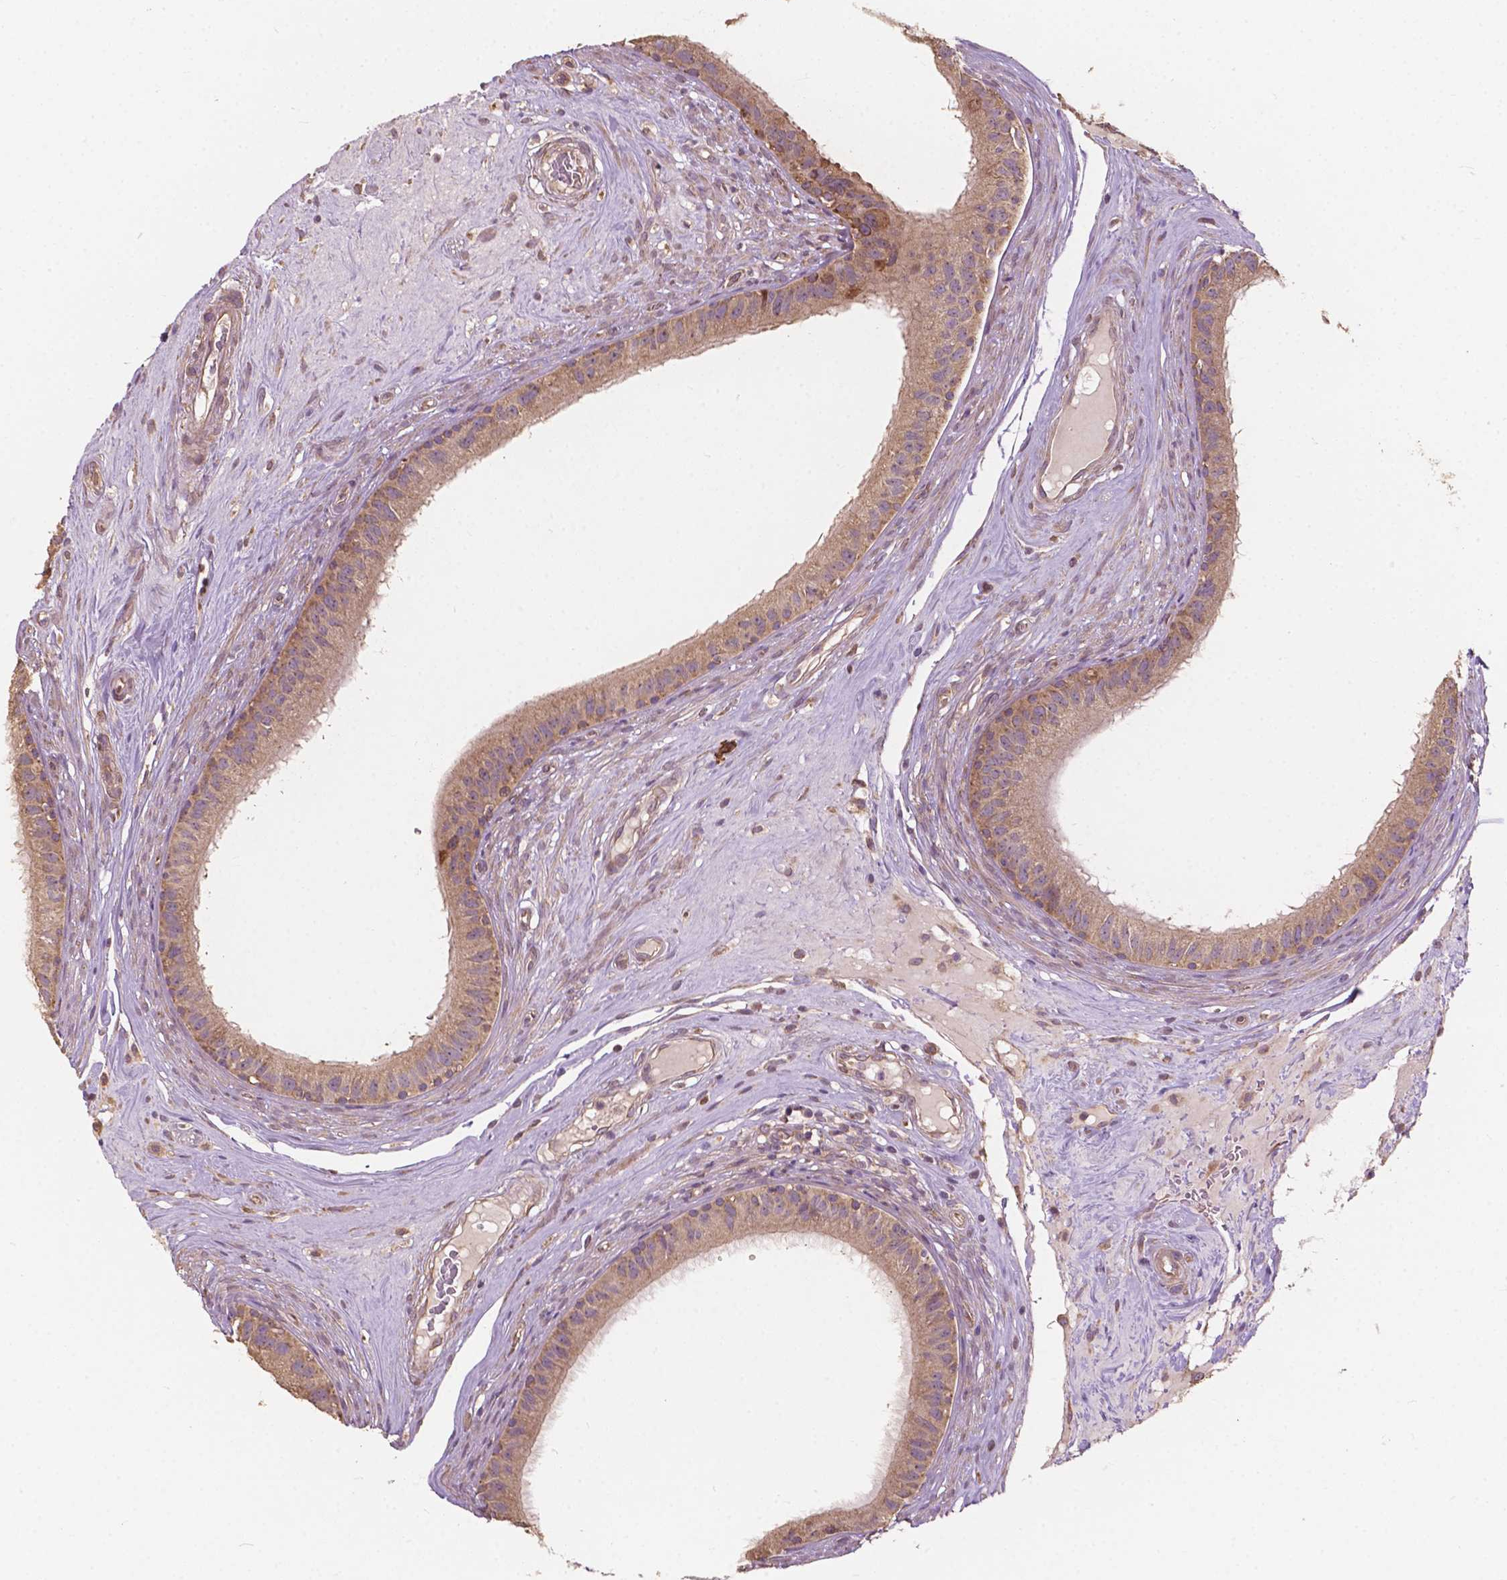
{"staining": {"intensity": "moderate", "quantity": "25%-75%", "location": "cytoplasmic/membranous"}, "tissue": "epididymis", "cell_type": "Glandular cells", "image_type": "normal", "snomed": [{"axis": "morphology", "description": "Normal tissue, NOS"}, {"axis": "topography", "description": "Epididymis"}], "caption": "A high-resolution micrograph shows immunohistochemistry (IHC) staining of unremarkable epididymis, which exhibits moderate cytoplasmic/membranous expression in about 25%-75% of glandular cells.", "gene": "G3BP1", "patient": {"sex": "male", "age": 59}}